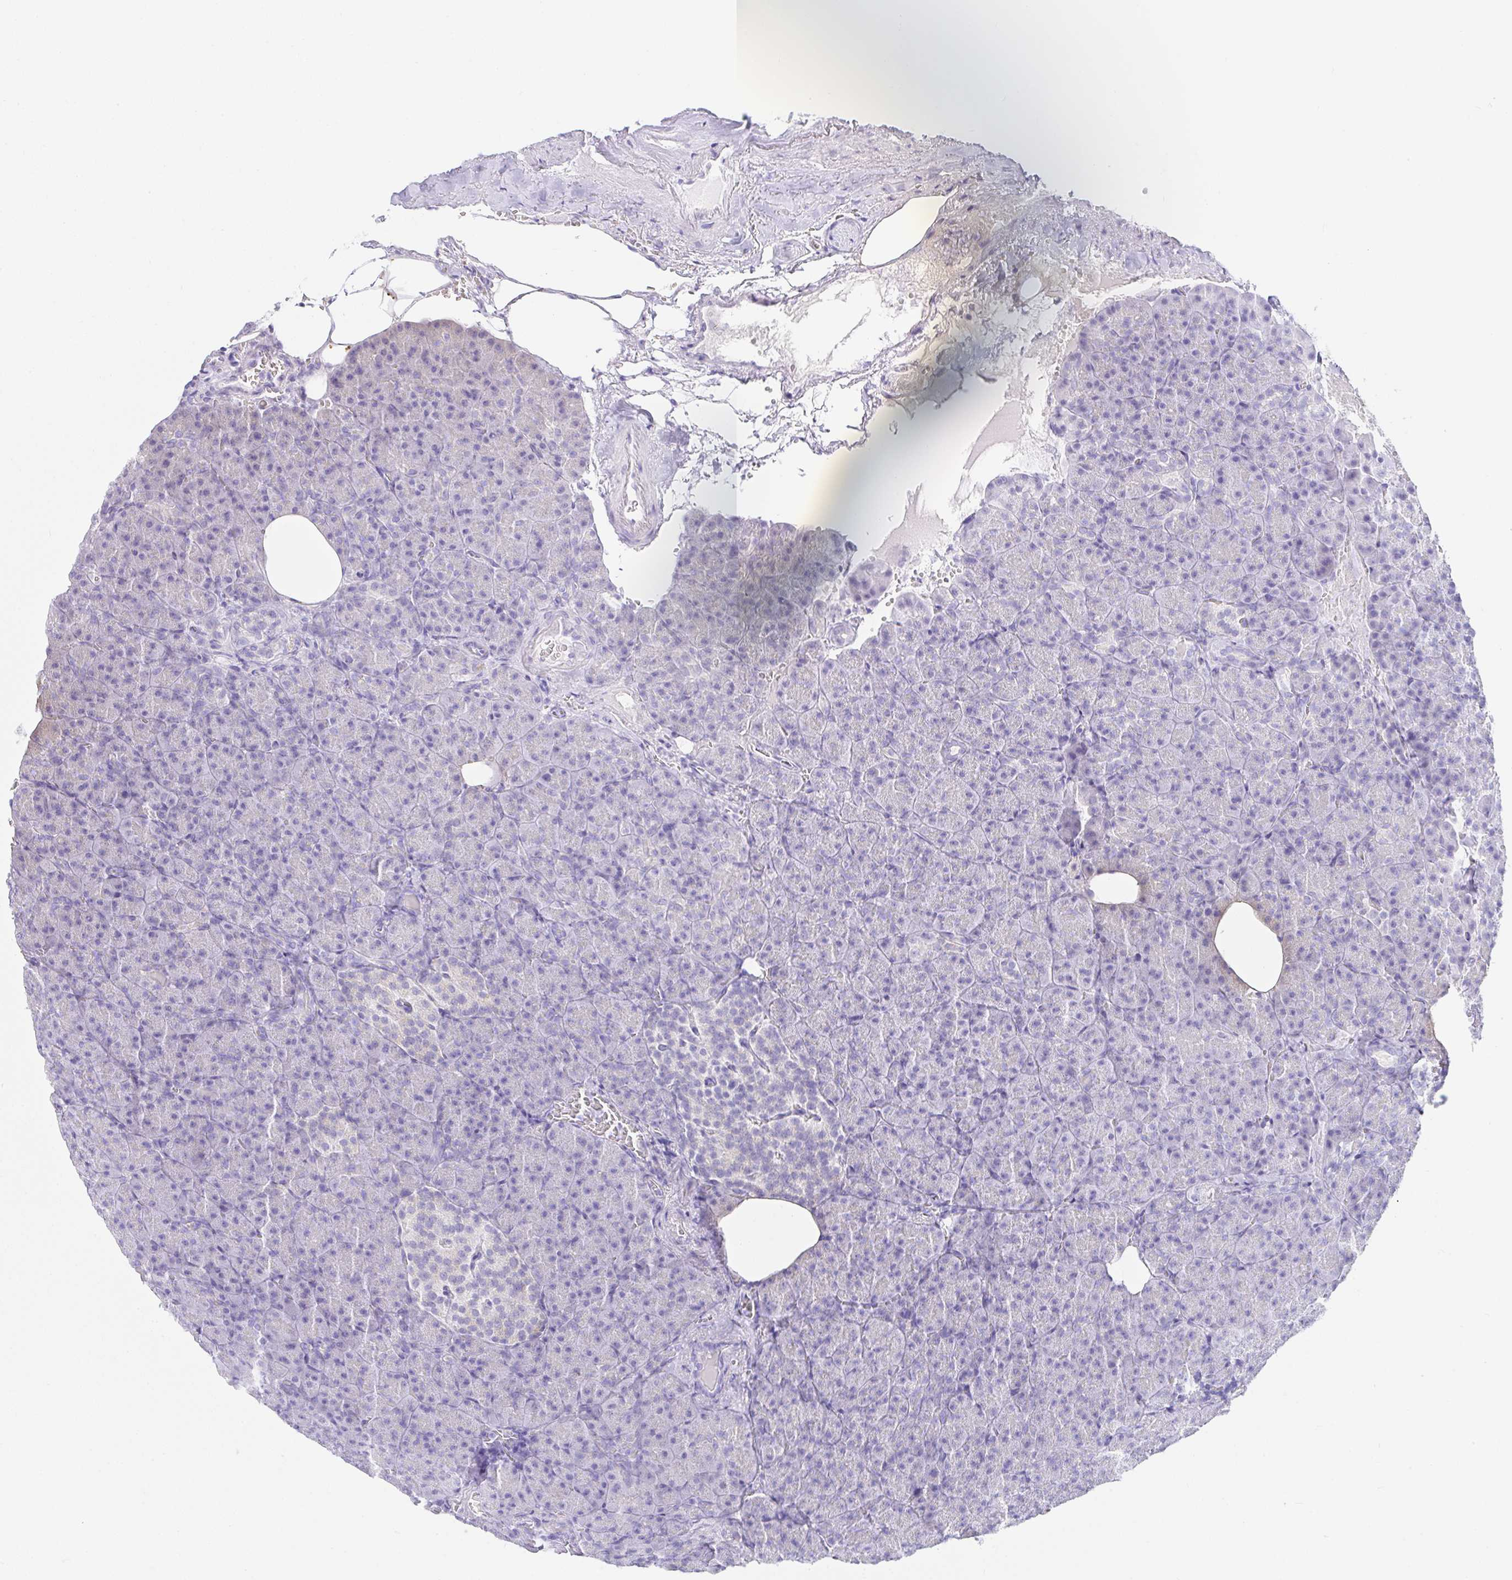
{"staining": {"intensity": "negative", "quantity": "none", "location": "none"}, "tissue": "pancreas", "cell_type": "Exocrine glandular cells", "image_type": "normal", "snomed": [{"axis": "morphology", "description": "Normal tissue, NOS"}, {"axis": "topography", "description": "Pancreas"}], "caption": "Immunohistochemistry (IHC) of benign pancreas displays no positivity in exocrine glandular cells.", "gene": "PAX8", "patient": {"sex": "female", "age": 74}}